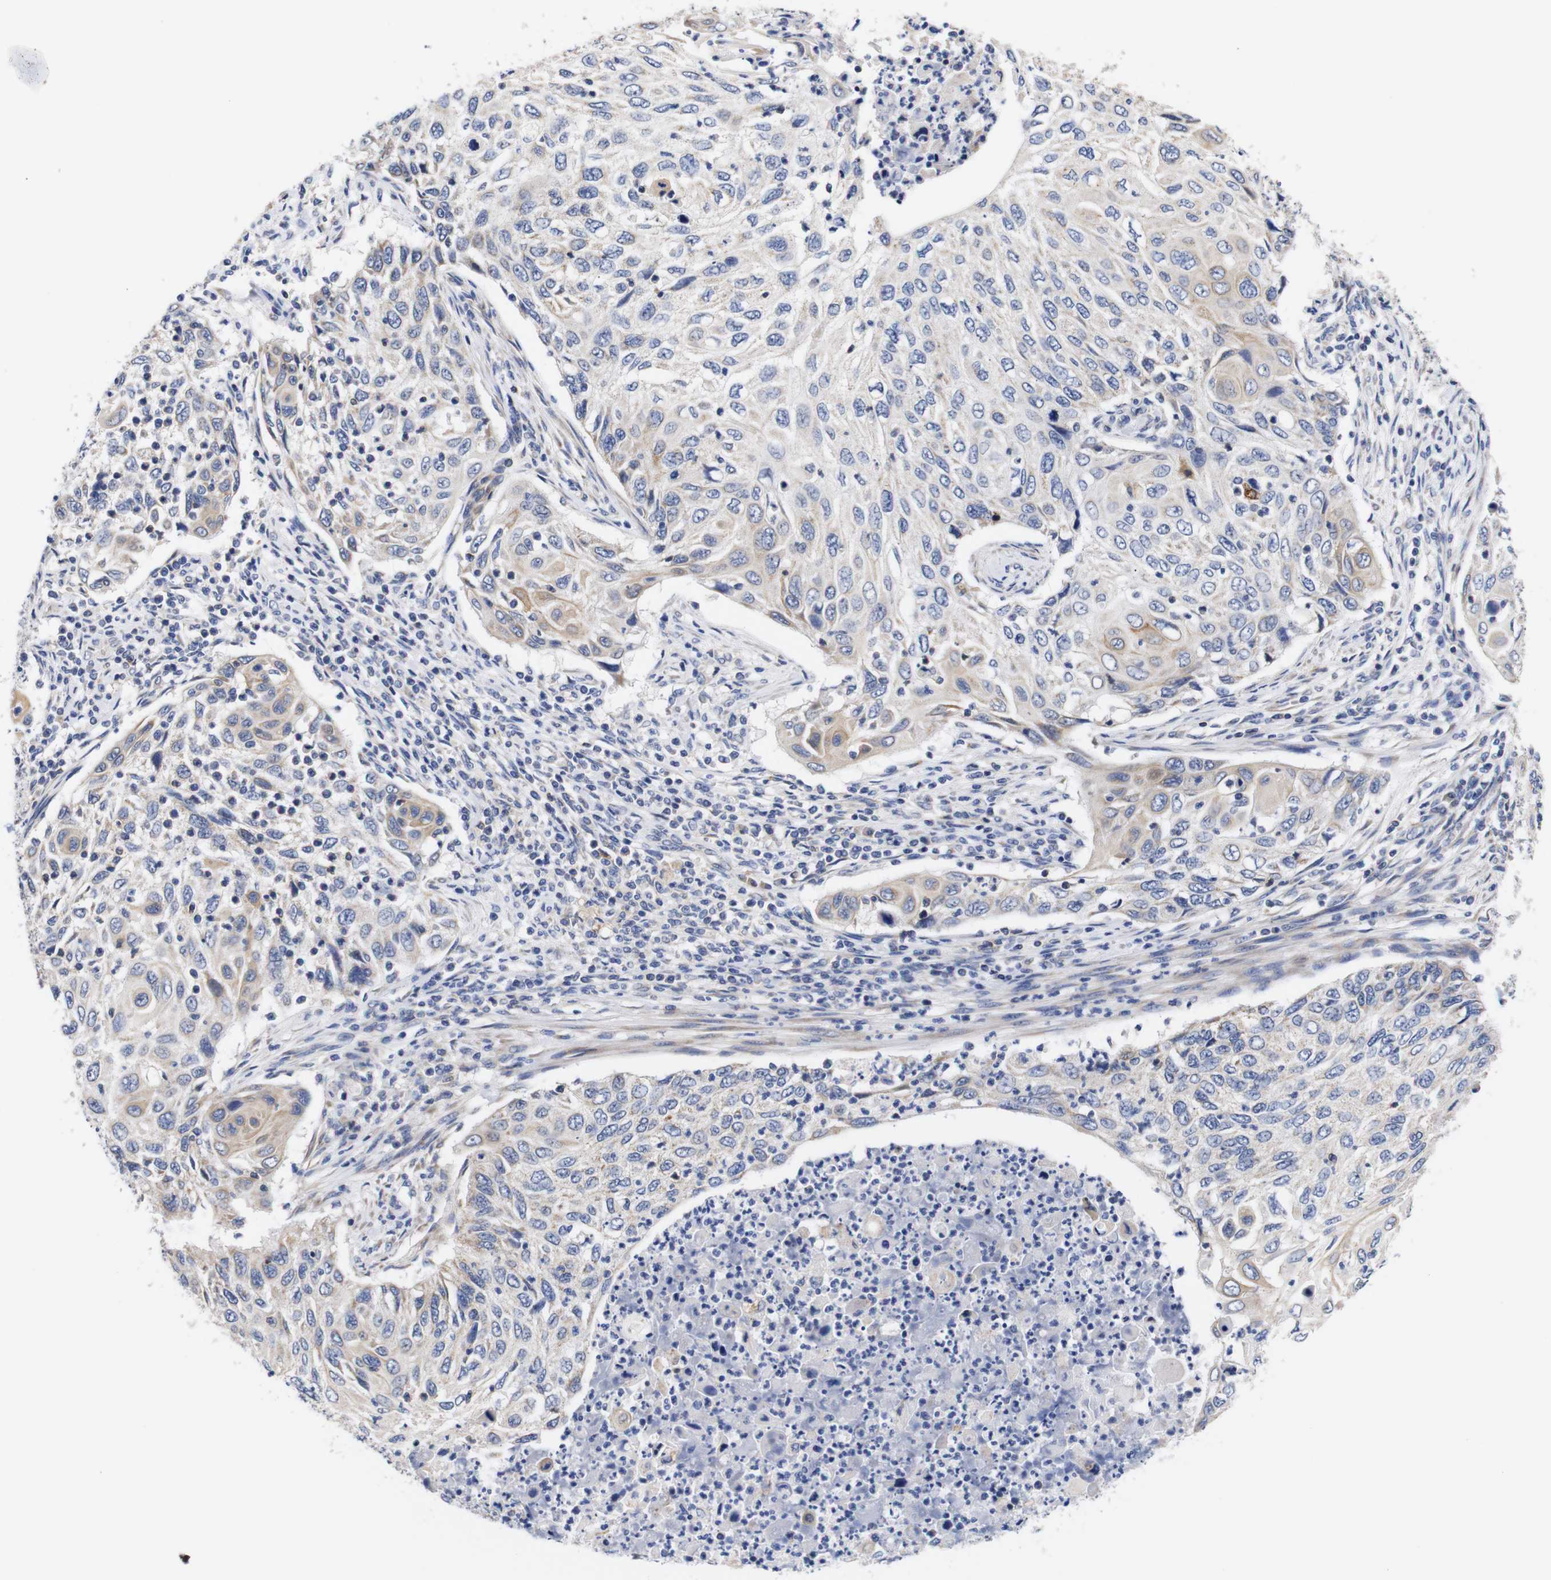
{"staining": {"intensity": "weak", "quantity": "25%-75%", "location": "cytoplasmic/membranous"}, "tissue": "cervical cancer", "cell_type": "Tumor cells", "image_type": "cancer", "snomed": [{"axis": "morphology", "description": "Squamous cell carcinoma, NOS"}, {"axis": "topography", "description": "Cervix"}], "caption": "Immunohistochemistry (IHC) photomicrograph of cervical cancer (squamous cell carcinoma) stained for a protein (brown), which exhibits low levels of weak cytoplasmic/membranous expression in about 25%-75% of tumor cells.", "gene": "OPN3", "patient": {"sex": "female", "age": 70}}